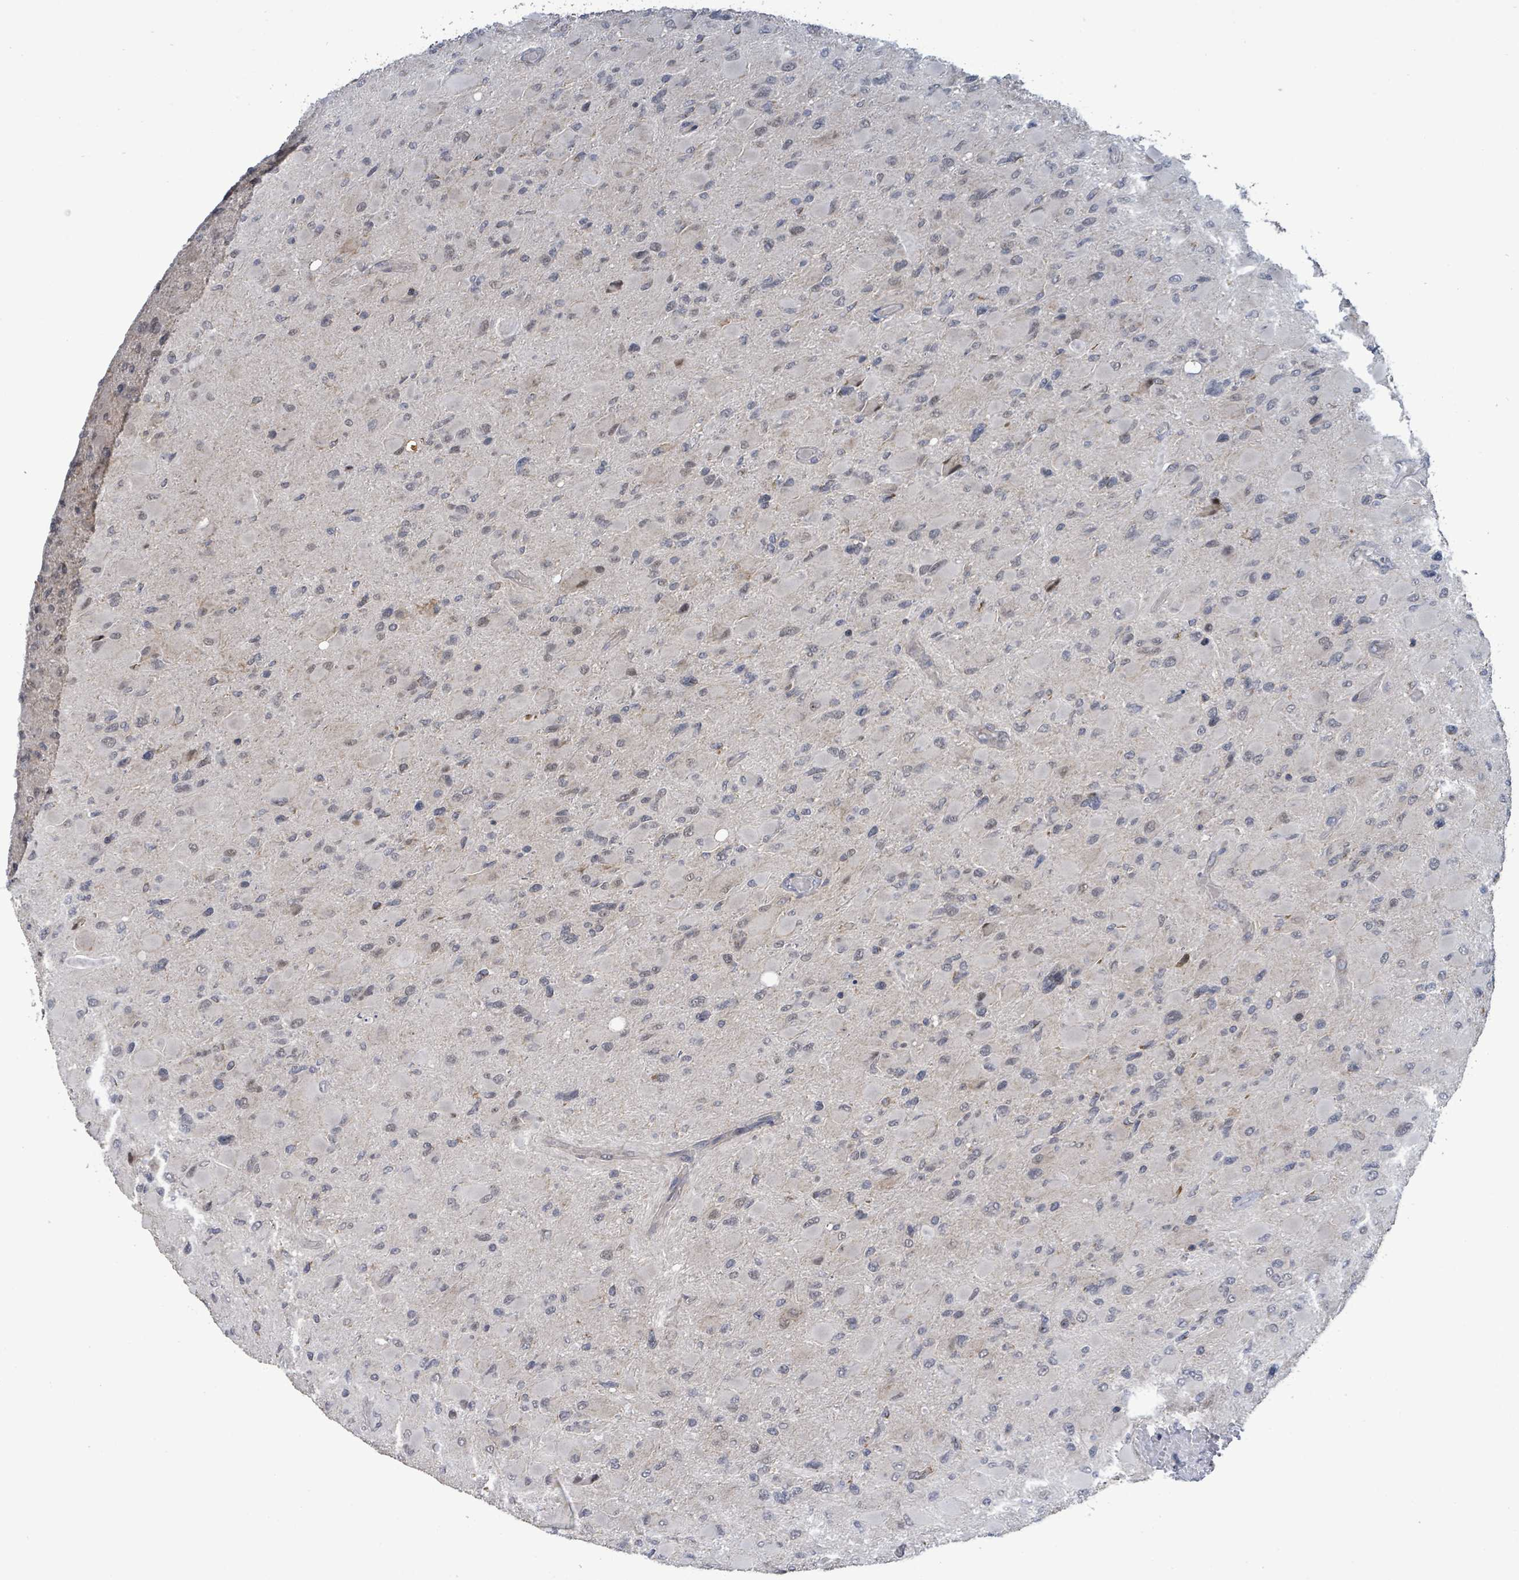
{"staining": {"intensity": "negative", "quantity": "none", "location": "none"}, "tissue": "glioma", "cell_type": "Tumor cells", "image_type": "cancer", "snomed": [{"axis": "morphology", "description": "Glioma, malignant, High grade"}, {"axis": "topography", "description": "Cerebral cortex"}], "caption": "Tumor cells show no significant positivity in high-grade glioma (malignant).", "gene": "COQ6", "patient": {"sex": "female", "age": 36}}